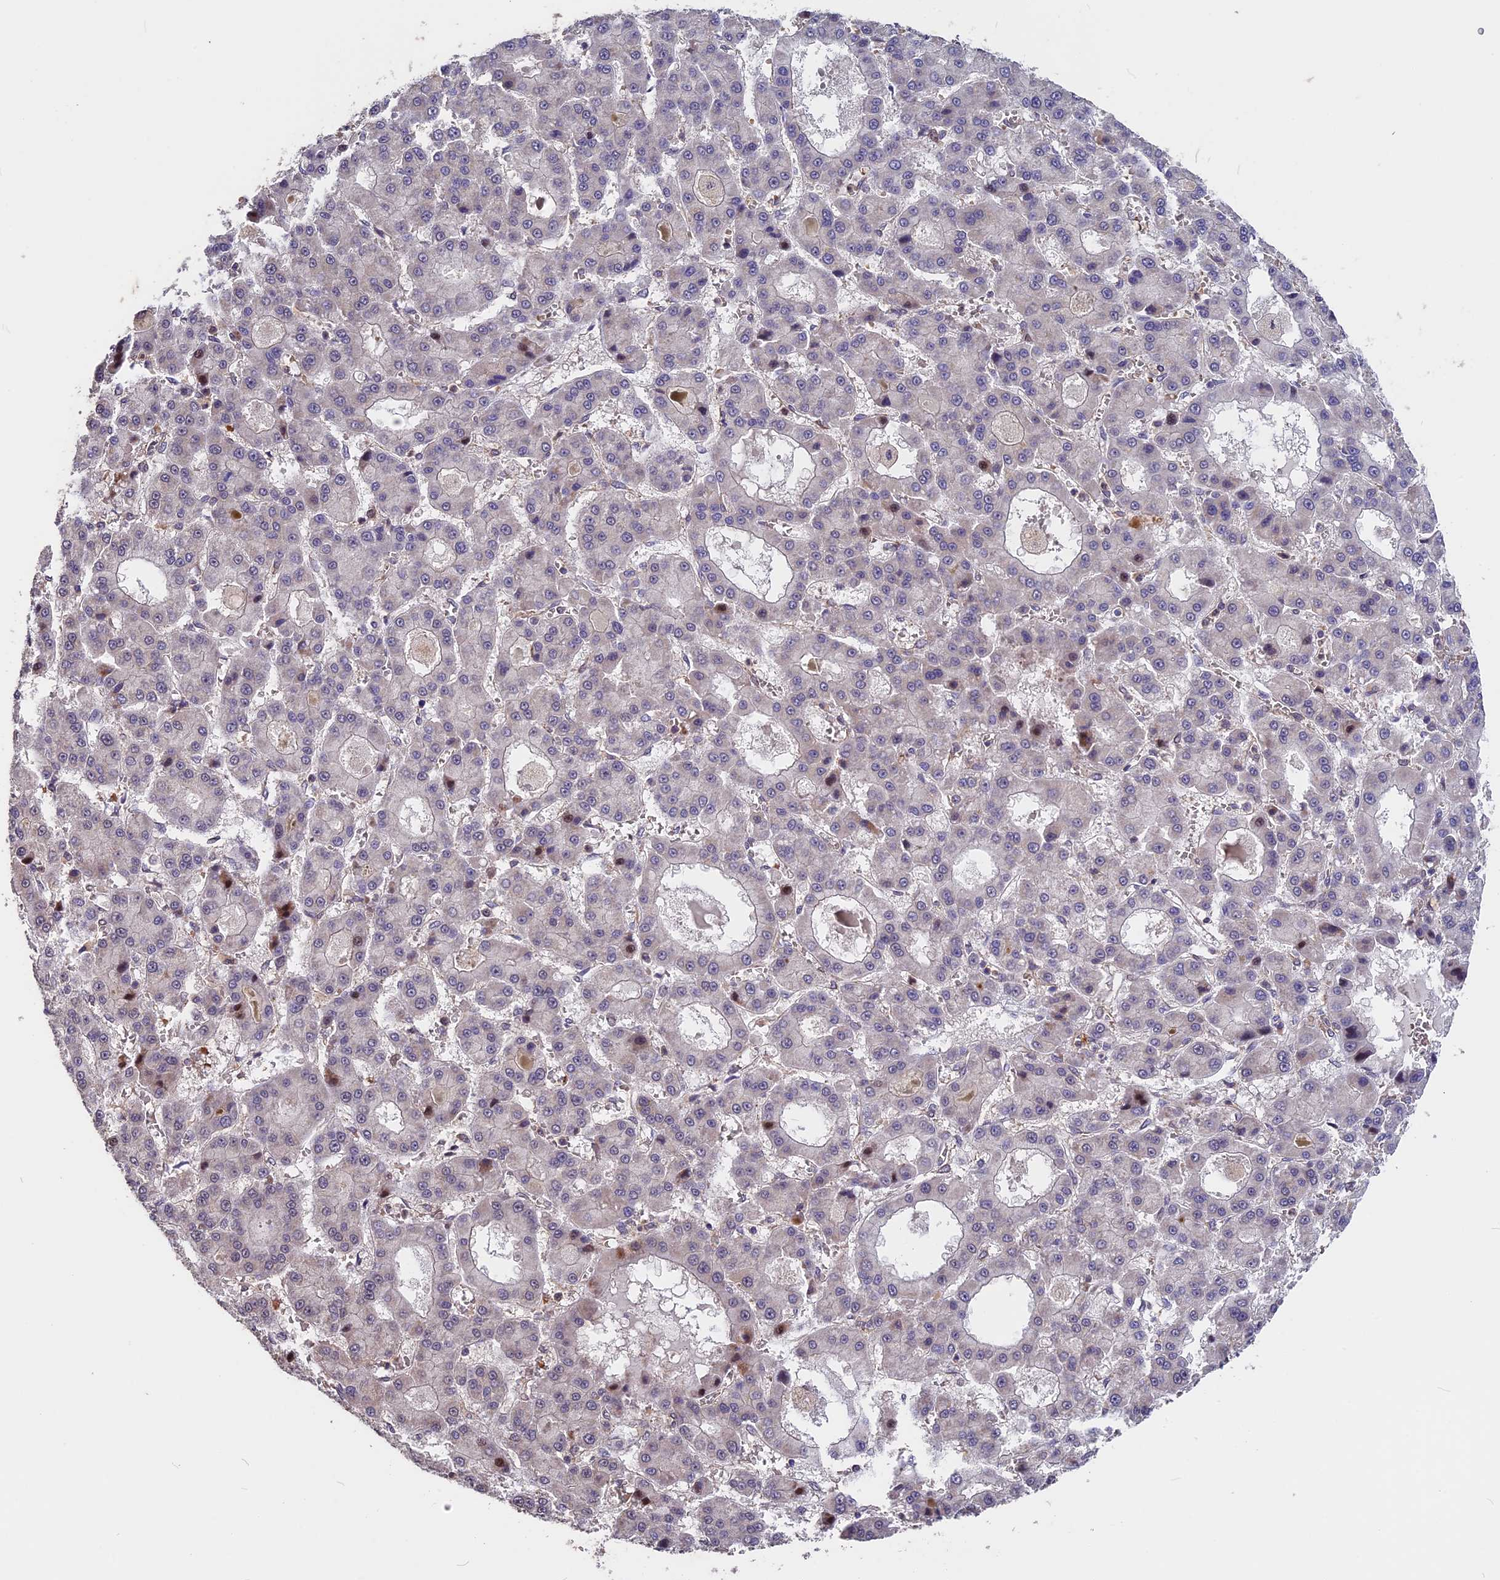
{"staining": {"intensity": "negative", "quantity": "none", "location": "none"}, "tissue": "liver cancer", "cell_type": "Tumor cells", "image_type": "cancer", "snomed": [{"axis": "morphology", "description": "Carcinoma, Hepatocellular, NOS"}, {"axis": "topography", "description": "Liver"}], "caption": "DAB (3,3'-diaminobenzidine) immunohistochemical staining of liver hepatocellular carcinoma shows no significant staining in tumor cells. The staining was performed using DAB (3,3'-diaminobenzidine) to visualize the protein expression in brown, while the nuclei were stained in blue with hematoxylin (Magnification: 20x).", "gene": "ZC3H10", "patient": {"sex": "male", "age": 70}}